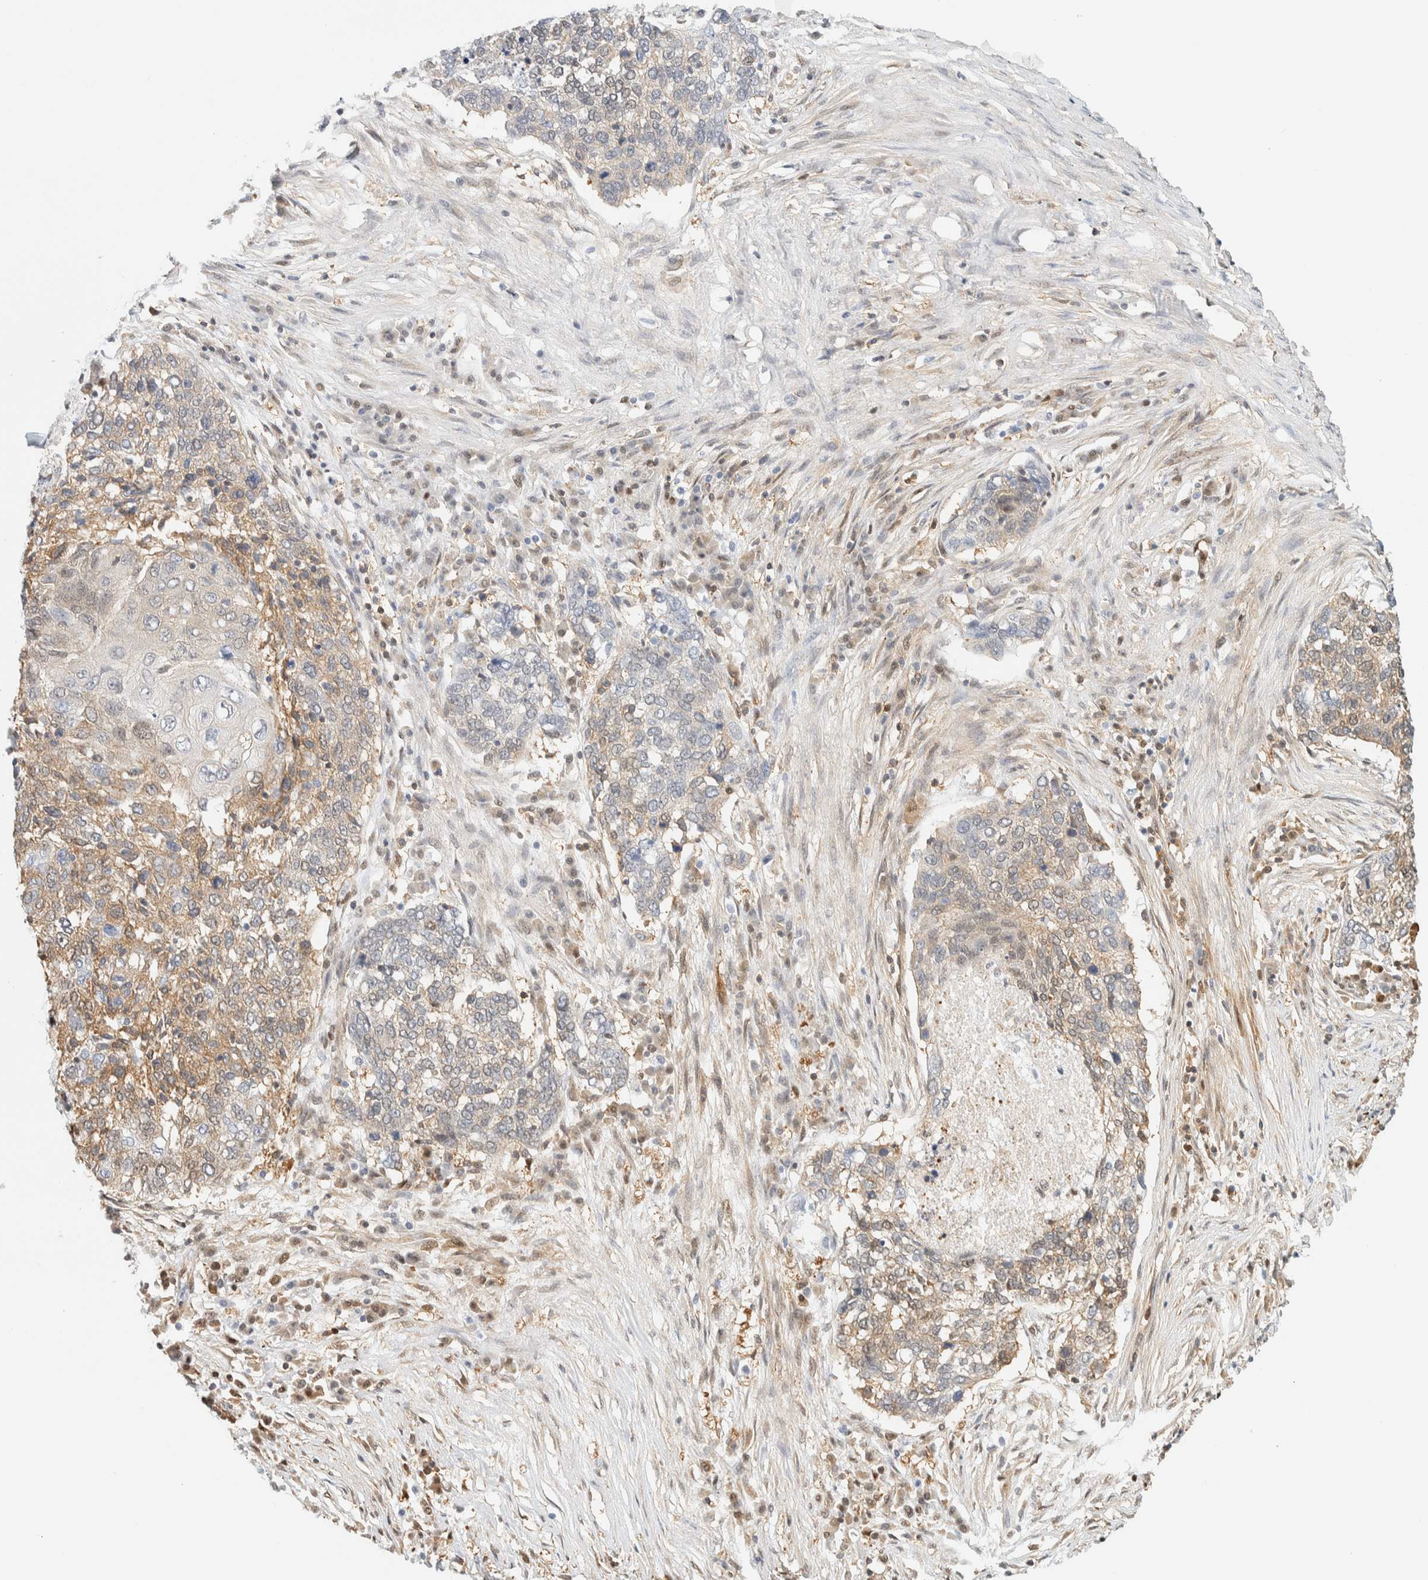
{"staining": {"intensity": "weak", "quantity": "<25%", "location": "cytoplasmic/membranous"}, "tissue": "lung cancer", "cell_type": "Tumor cells", "image_type": "cancer", "snomed": [{"axis": "morphology", "description": "Squamous cell carcinoma, NOS"}, {"axis": "topography", "description": "Lung"}], "caption": "DAB immunohistochemical staining of human lung cancer shows no significant expression in tumor cells. The staining is performed using DAB (3,3'-diaminobenzidine) brown chromogen with nuclei counter-stained in using hematoxylin.", "gene": "ZBTB37", "patient": {"sex": "female", "age": 63}}